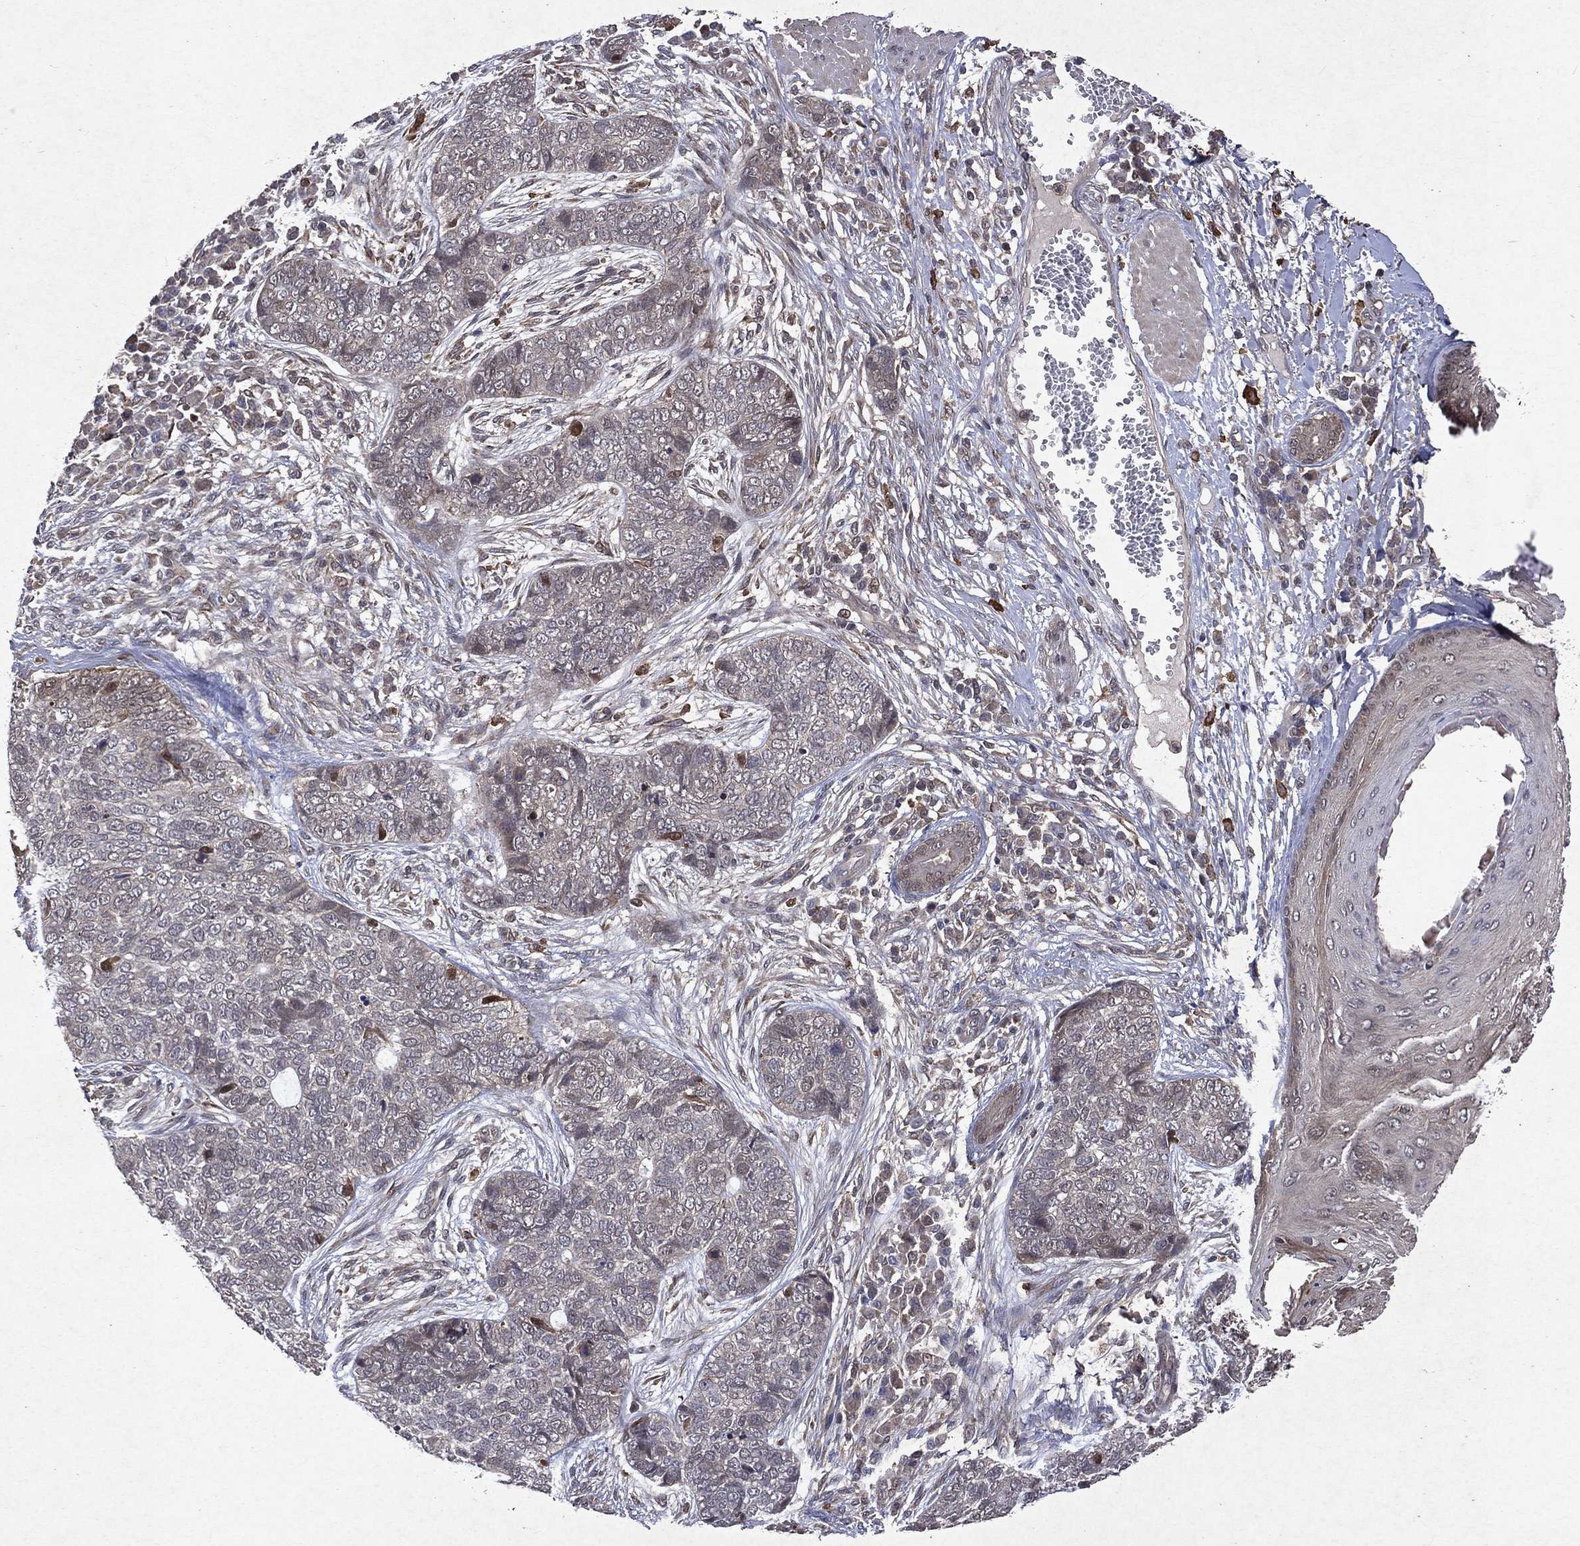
{"staining": {"intensity": "negative", "quantity": "none", "location": "none"}, "tissue": "skin cancer", "cell_type": "Tumor cells", "image_type": "cancer", "snomed": [{"axis": "morphology", "description": "Basal cell carcinoma"}, {"axis": "topography", "description": "Skin"}], "caption": "Skin cancer (basal cell carcinoma) was stained to show a protein in brown. There is no significant positivity in tumor cells.", "gene": "MTAP", "patient": {"sex": "female", "age": 69}}